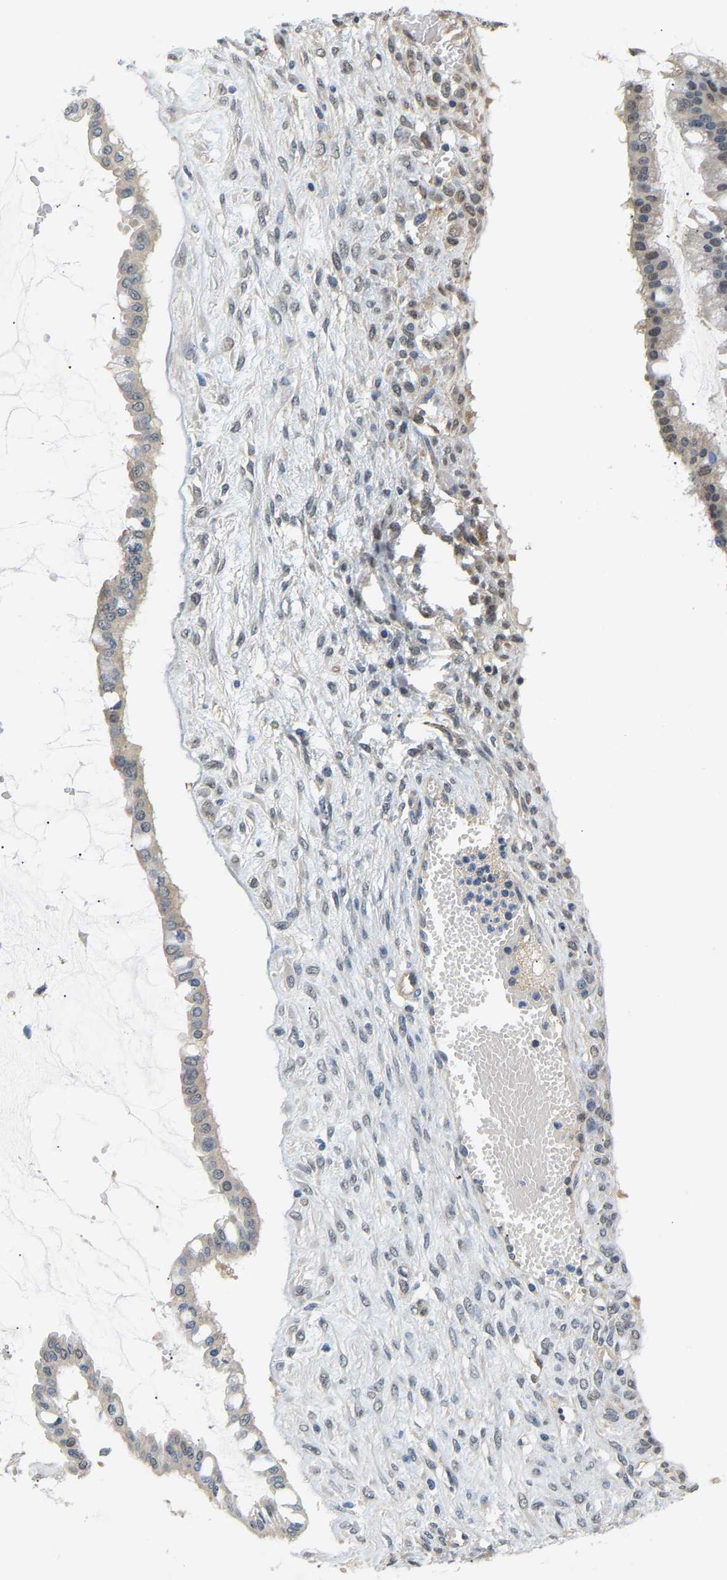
{"staining": {"intensity": "weak", "quantity": ">75%", "location": "cytoplasmic/membranous"}, "tissue": "ovarian cancer", "cell_type": "Tumor cells", "image_type": "cancer", "snomed": [{"axis": "morphology", "description": "Cystadenocarcinoma, mucinous, NOS"}, {"axis": "topography", "description": "Ovary"}], "caption": "Mucinous cystadenocarcinoma (ovarian) stained for a protein (brown) exhibits weak cytoplasmic/membranous positive expression in about >75% of tumor cells.", "gene": "ARHGEF12", "patient": {"sex": "female", "age": 73}}